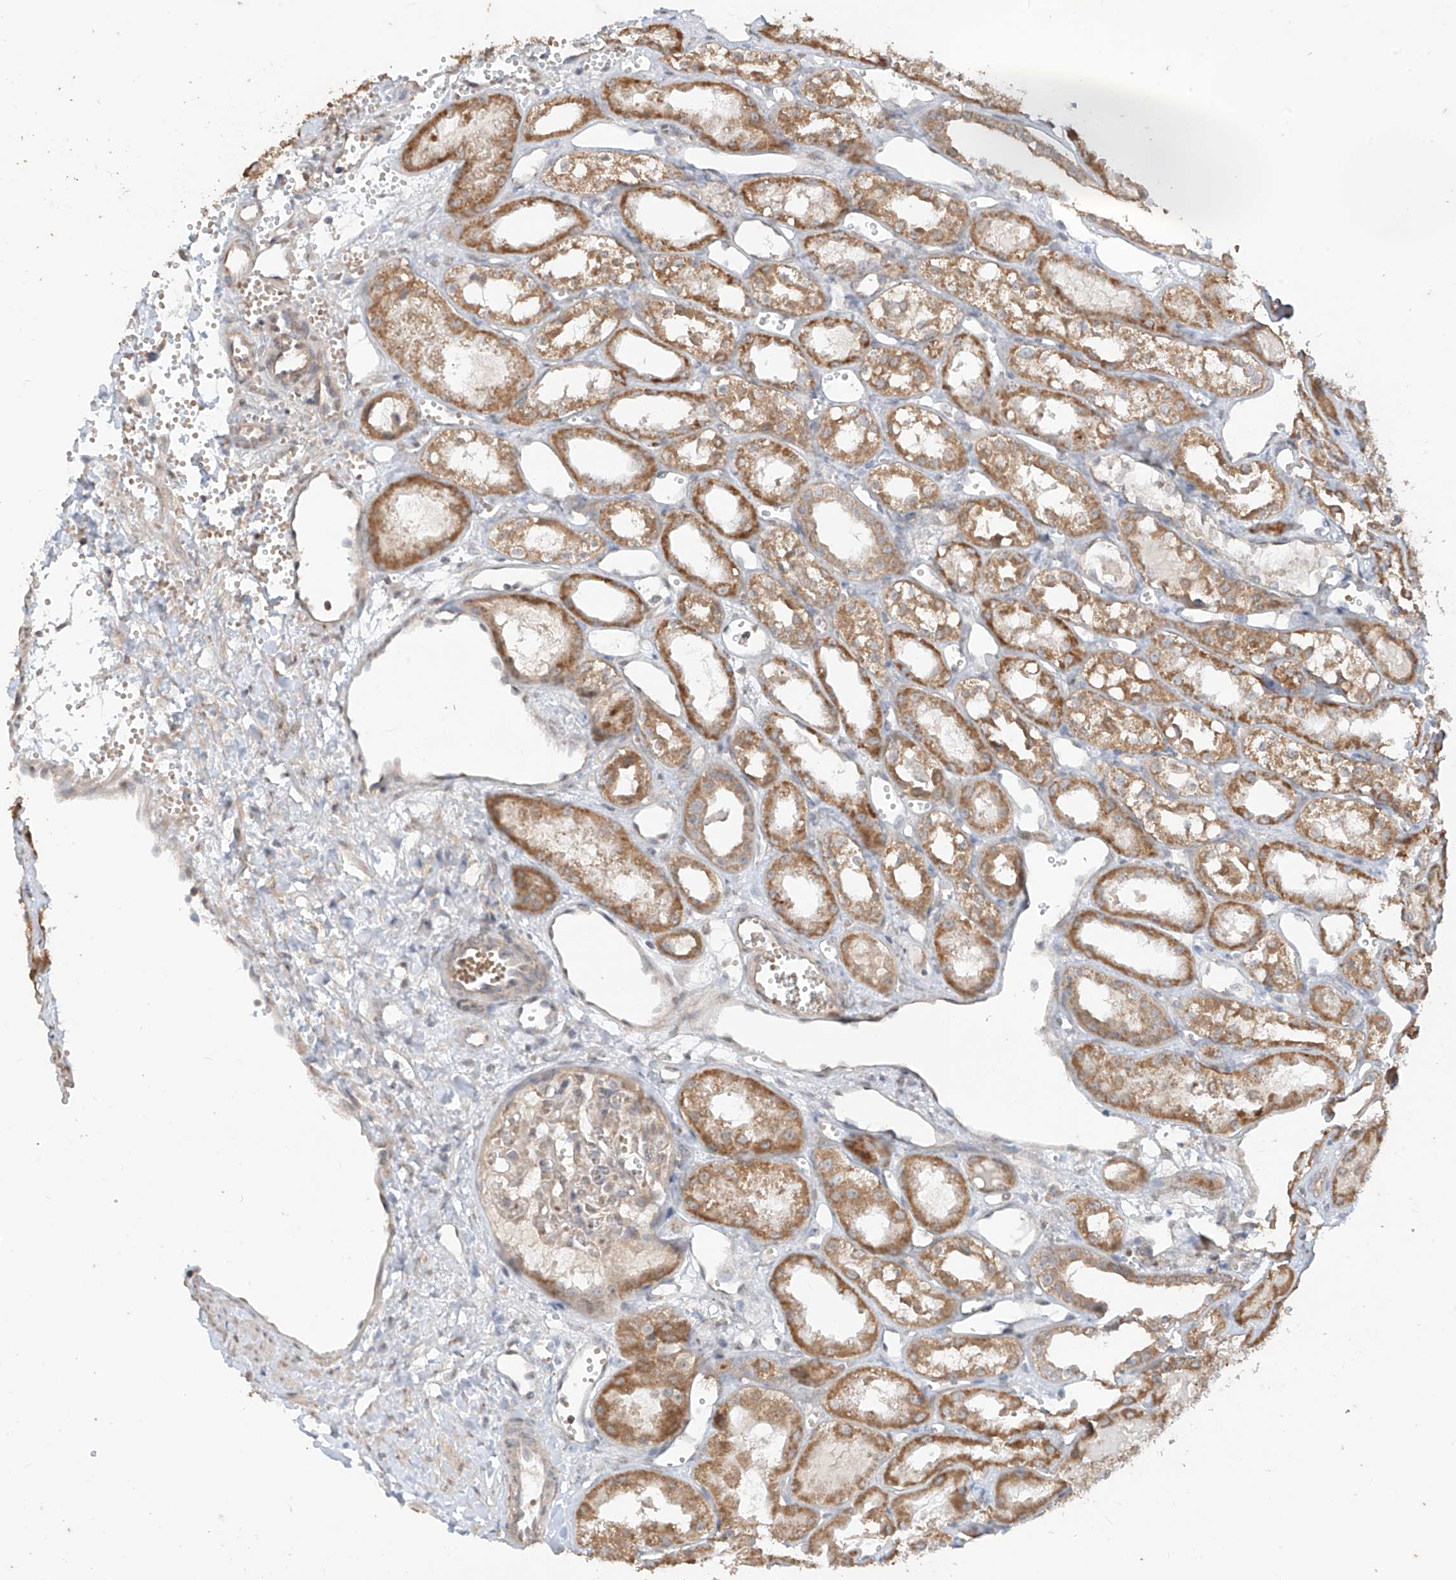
{"staining": {"intensity": "weak", "quantity": "<25%", "location": "cytoplasmic/membranous"}, "tissue": "kidney", "cell_type": "Cells in glomeruli", "image_type": "normal", "snomed": [{"axis": "morphology", "description": "Normal tissue, NOS"}, {"axis": "topography", "description": "Kidney"}], "caption": "Immunohistochemistry (IHC) histopathology image of unremarkable human kidney stained for a protein (brown), which reveals no staining in cells in glomeruli.", "gene": "MTUS2", "patient": {"sex": "male", "age": 16}}